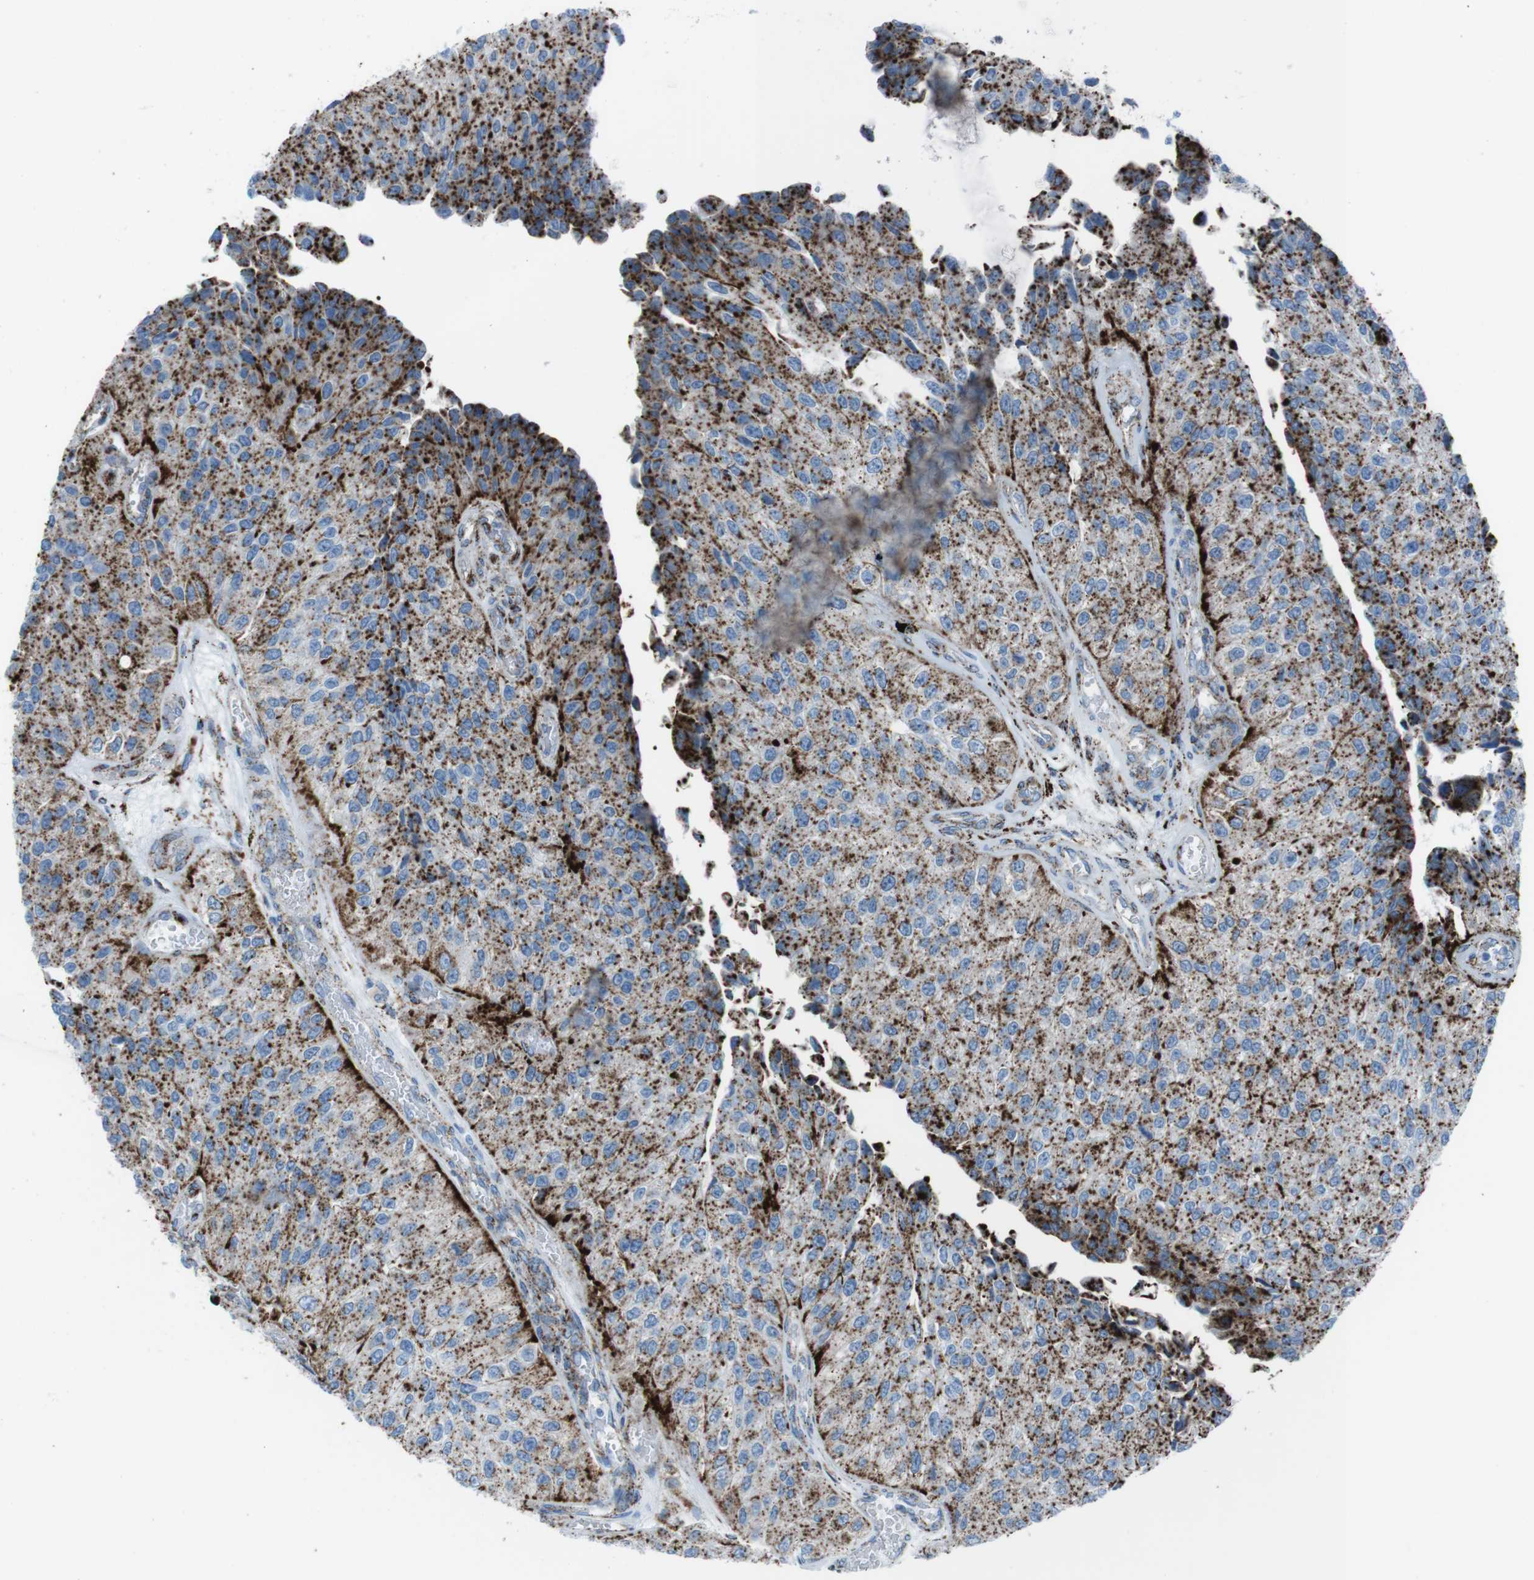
{"staining": {"intensity": "strong", "quantity": ">75%", "location": "cytoplasmic/membranous"}, "tissue": "urothelial cancer", "cell_type": "Tumor cells", "image_type": "cancer", "snomed": [{"axis": "morphology", "description": "Urothelial carcinoma, High grade"}, {"axis": "topography", "description": "Kidney"}, {"axis": "topography", "description": "Urinary bladder"}], "caption": "This photomicrograph reveals urothelial cancer stained with immunohistochemistry to label a protein in brown. The cytoplasmic/membranous of tumor cells show strong positivity for the protein. Nuclei are counter-stained blue.", "gene": "SCARB2", "patient": {"sex": "male", "age": 77}}